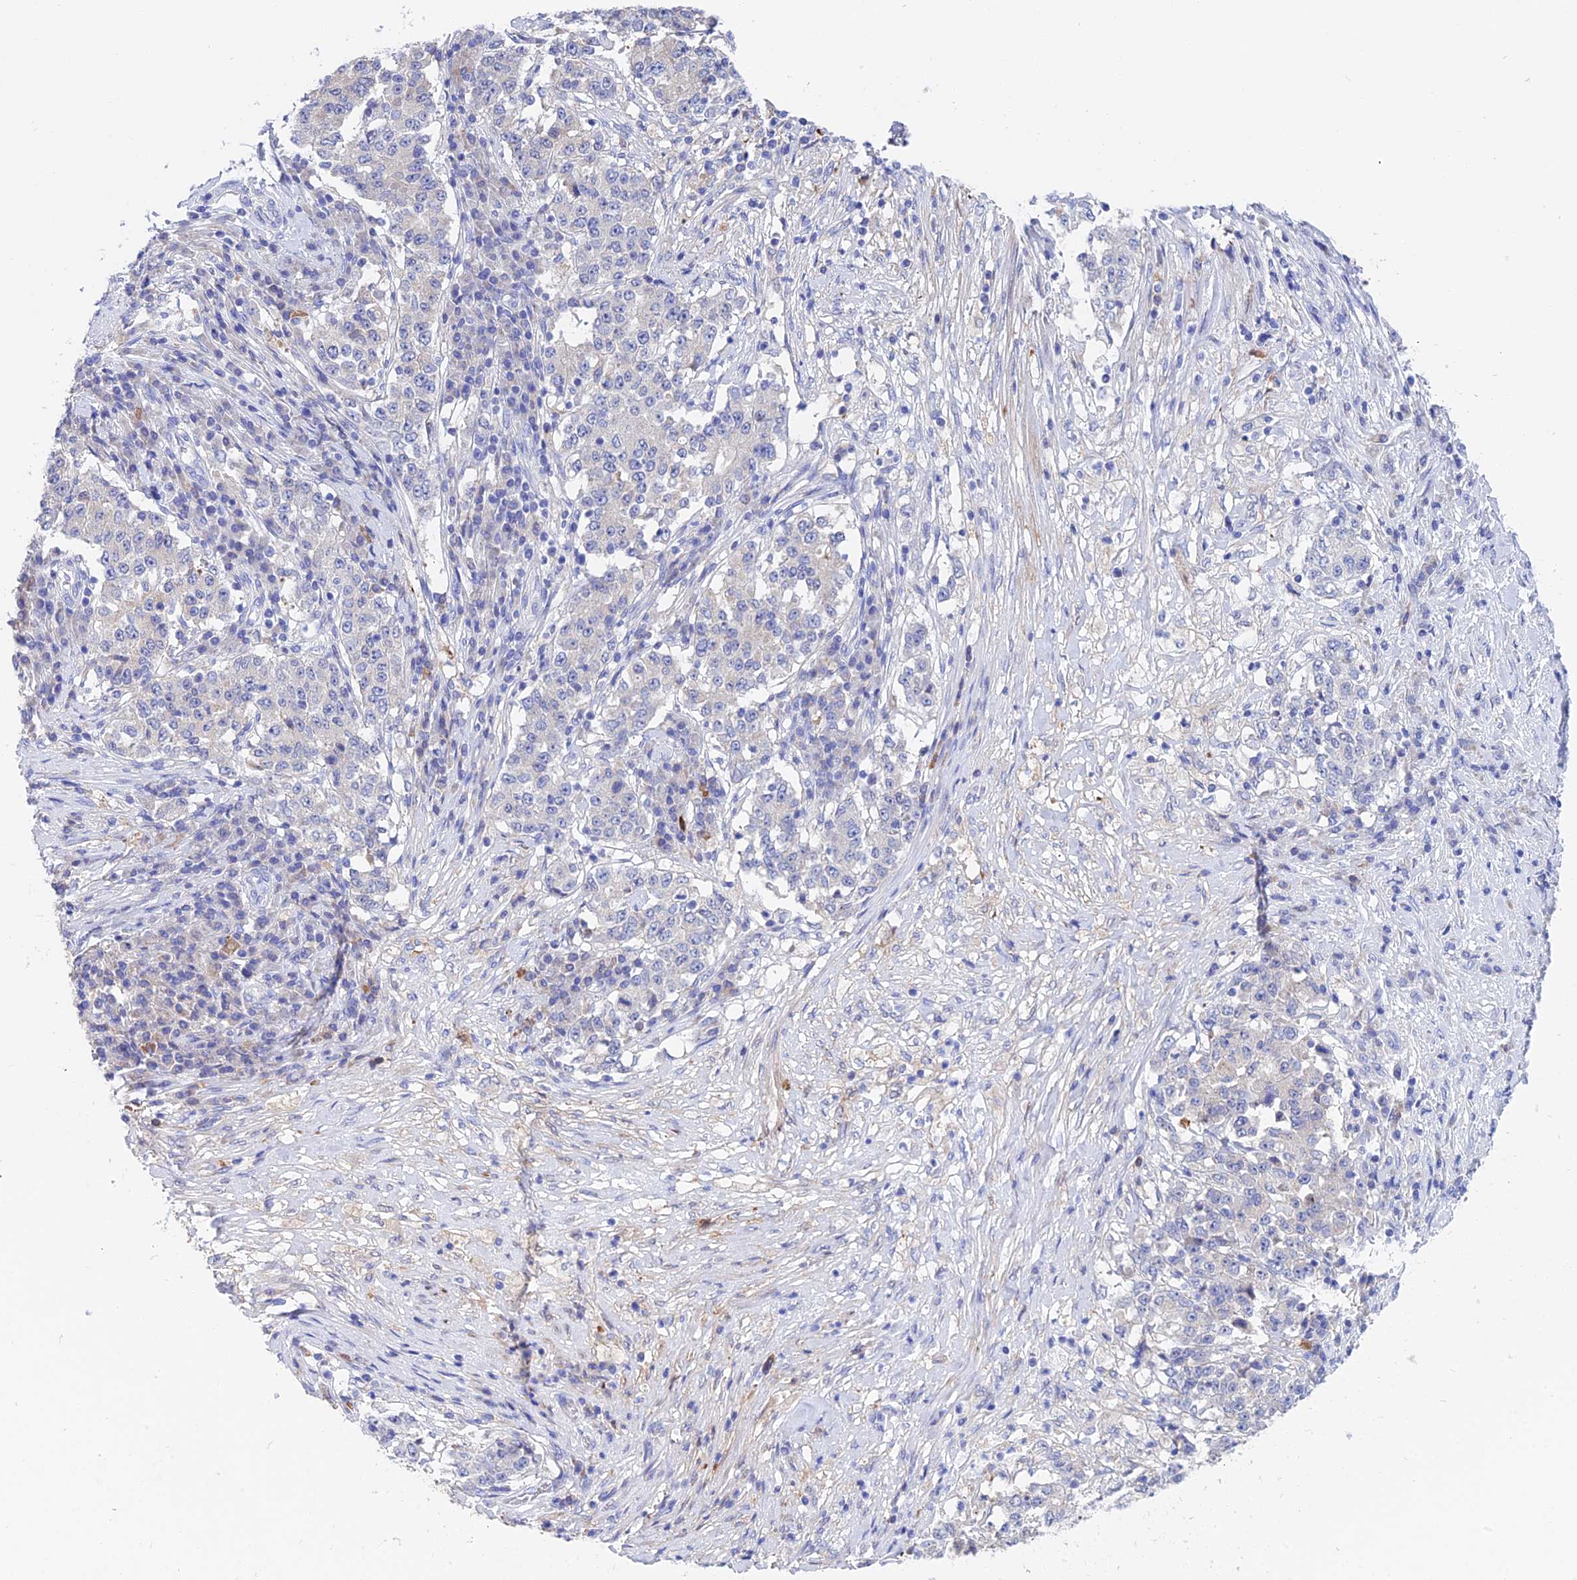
{"staining": {"intensity": "negative", "quantity": "none", "location": "none"}, "tissue": "stomach cancer", "cell_type": "Tumor cells", "image_type": "cancer", "snomed": [{"axis": "morphology", "description": "Adenocarcinoma, NOS"}, {"axis": "topography", "description": "Stomach"}], "caption": "Stomach cancer was stained to show a protein in brown. There is no significant staining in tumor cells.", "gene": "CEP41", "patient": {"sex": "male", "age": 59}}